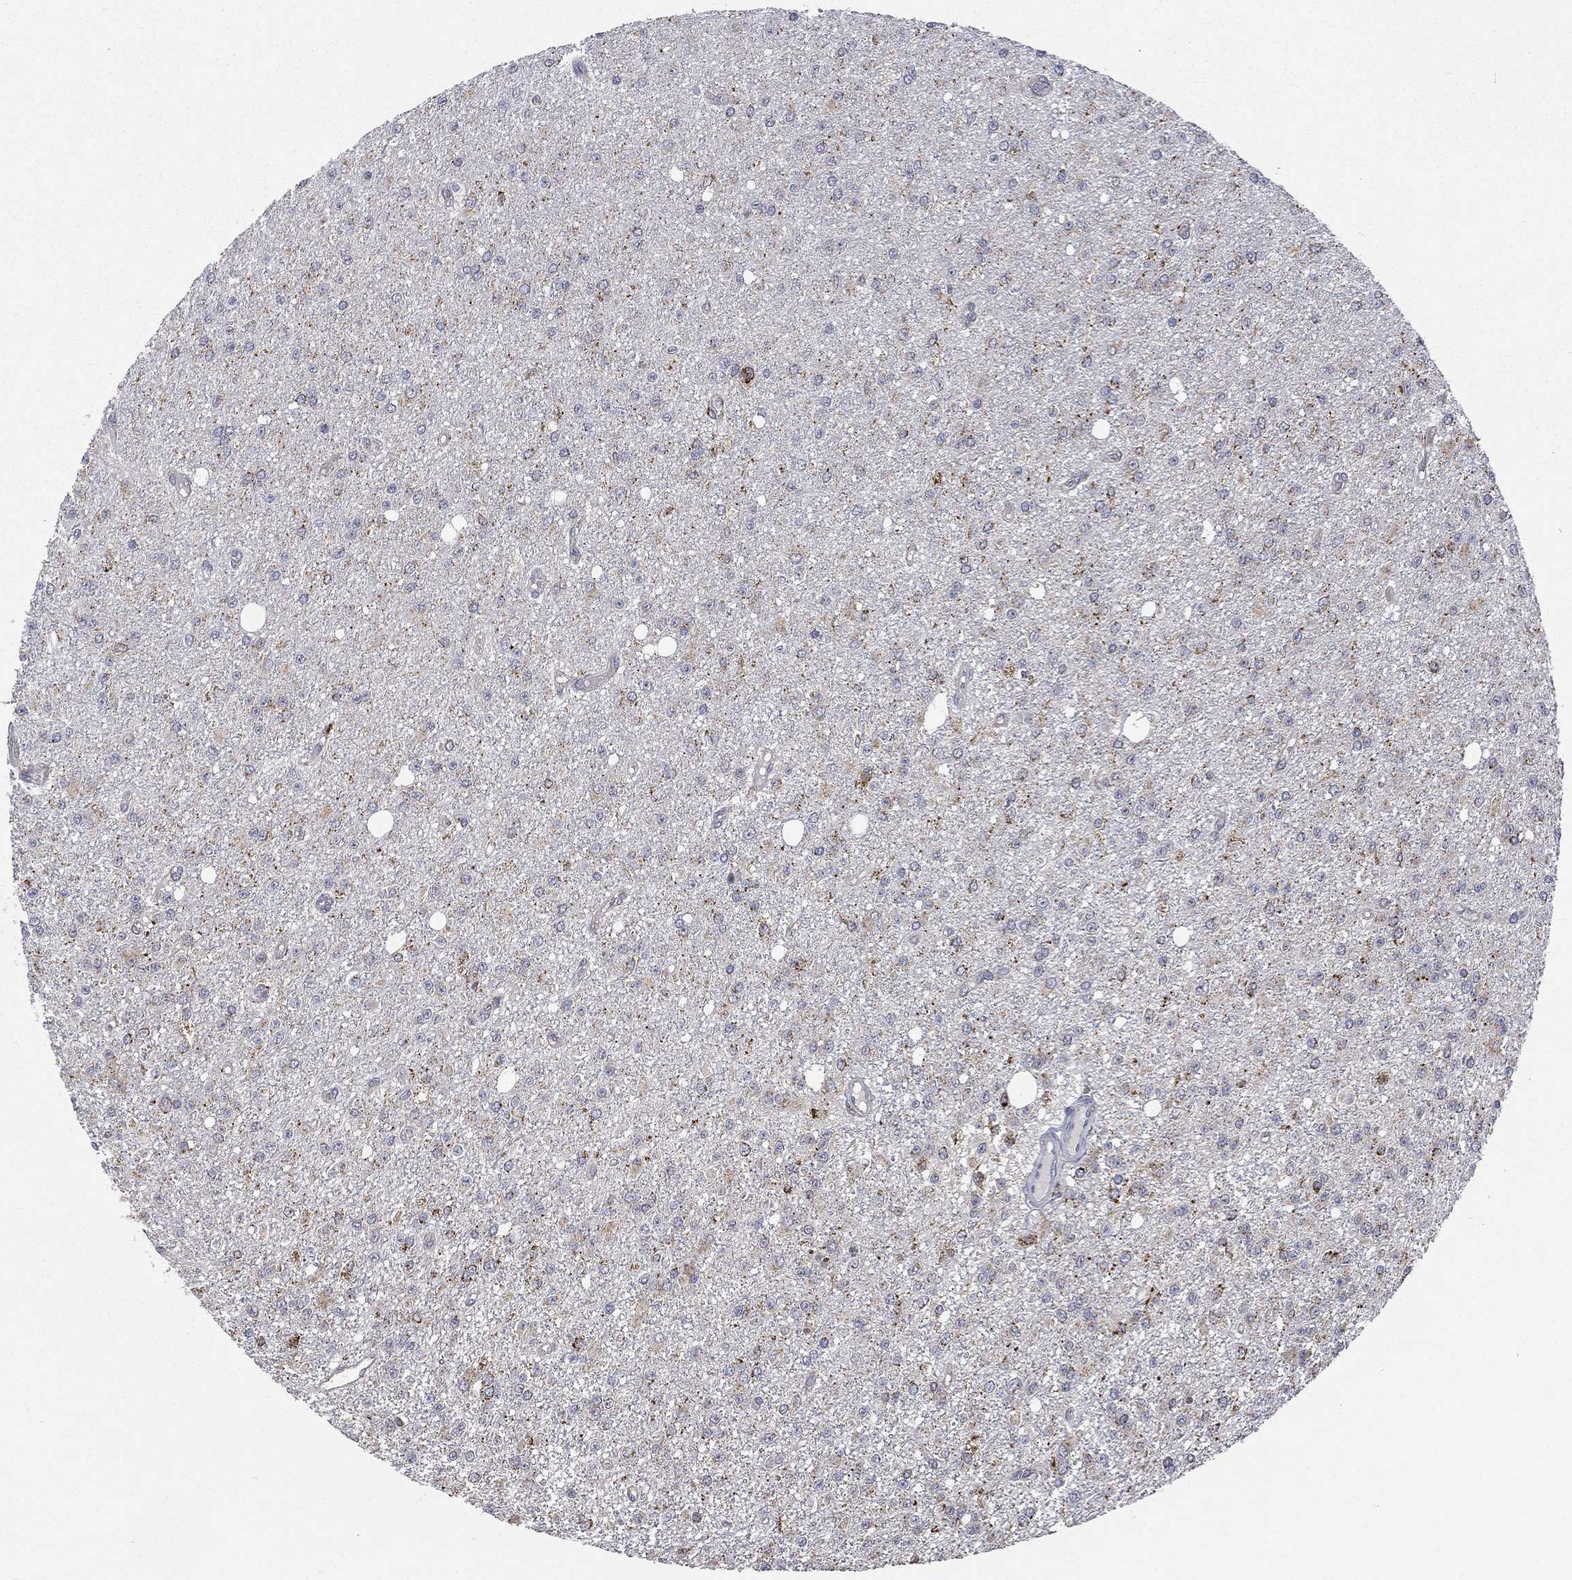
{"staining": {"intensity": "strong", "quantity": "<25%", "location": "cytoplasmic/membranous"}, "tissue": "glioma", "cell_type": "Tumor cells", "image_type": "cancer", "snomed": [{"axis": "morphology", "description": "Glioma, malignant, Low grade"}, {"axis": "topography", "description": "Brain"}], "caption": "Human glioma stained with a protein marker reveals strong staining in tumor cells.", "gene": "RIN3", "patient": {"sex": "female", "age": 45}}